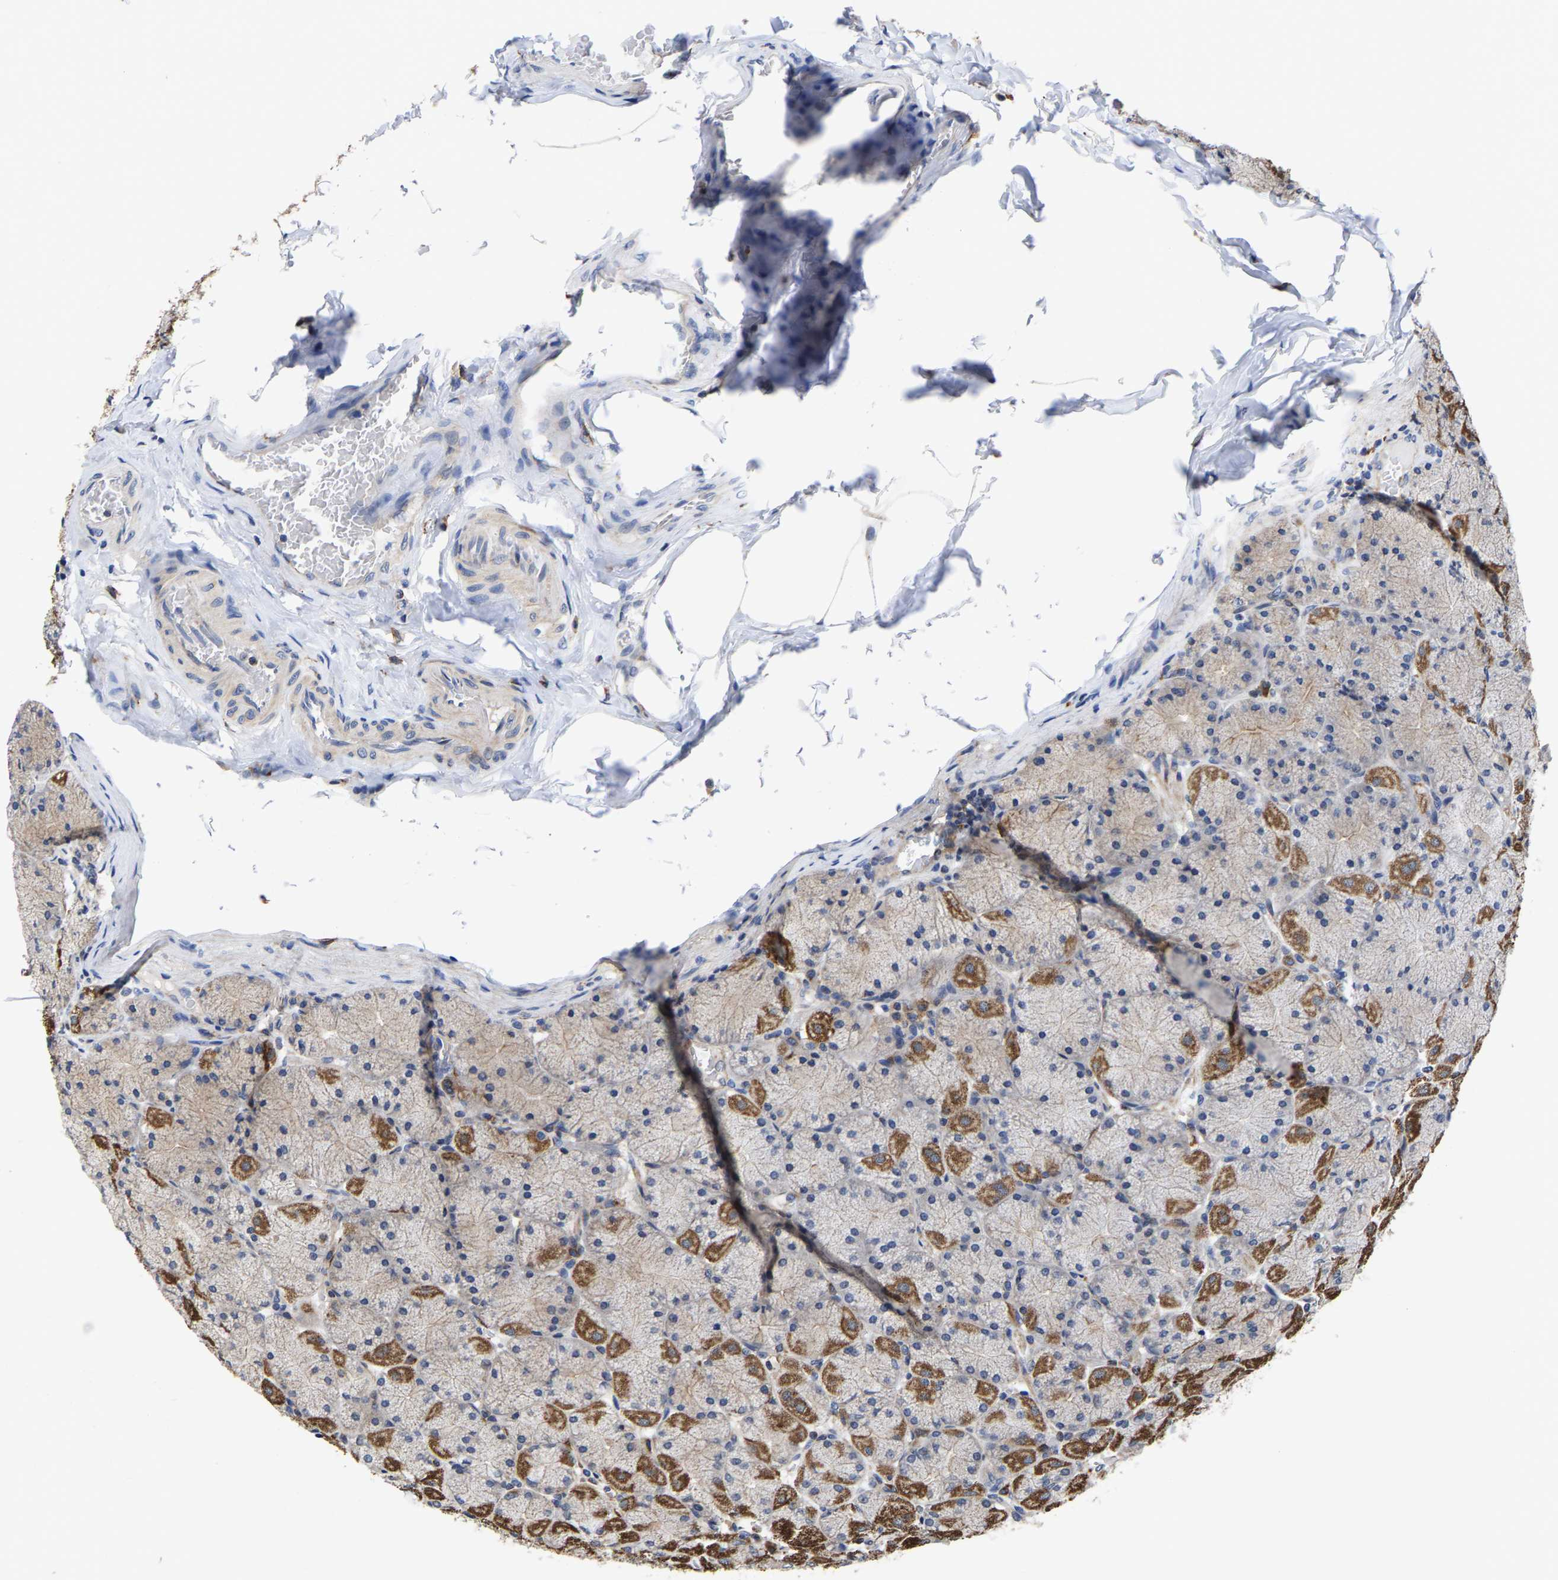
{"staining": {"intensity": "strong", "quantity": "25%-75%", "location": "cytoplasmic/membranous"}, "tissue": "stomach", "cell_type": "Glandular cells", "image_type": "normal", "snomed": [{"axis": "morphology", "description": "Normal tissue, NOS"}, {"axis": "topography", "description": "Stomach, upper"}], "caption": "The micrograph demonstrates staining of unremarkable stomach, revealing strong cytoplasmic/membranous protein expression (brown color) within glandular cells.", "gene": "PFKFB3", "patient": {"sex": "female", "age": 56}}